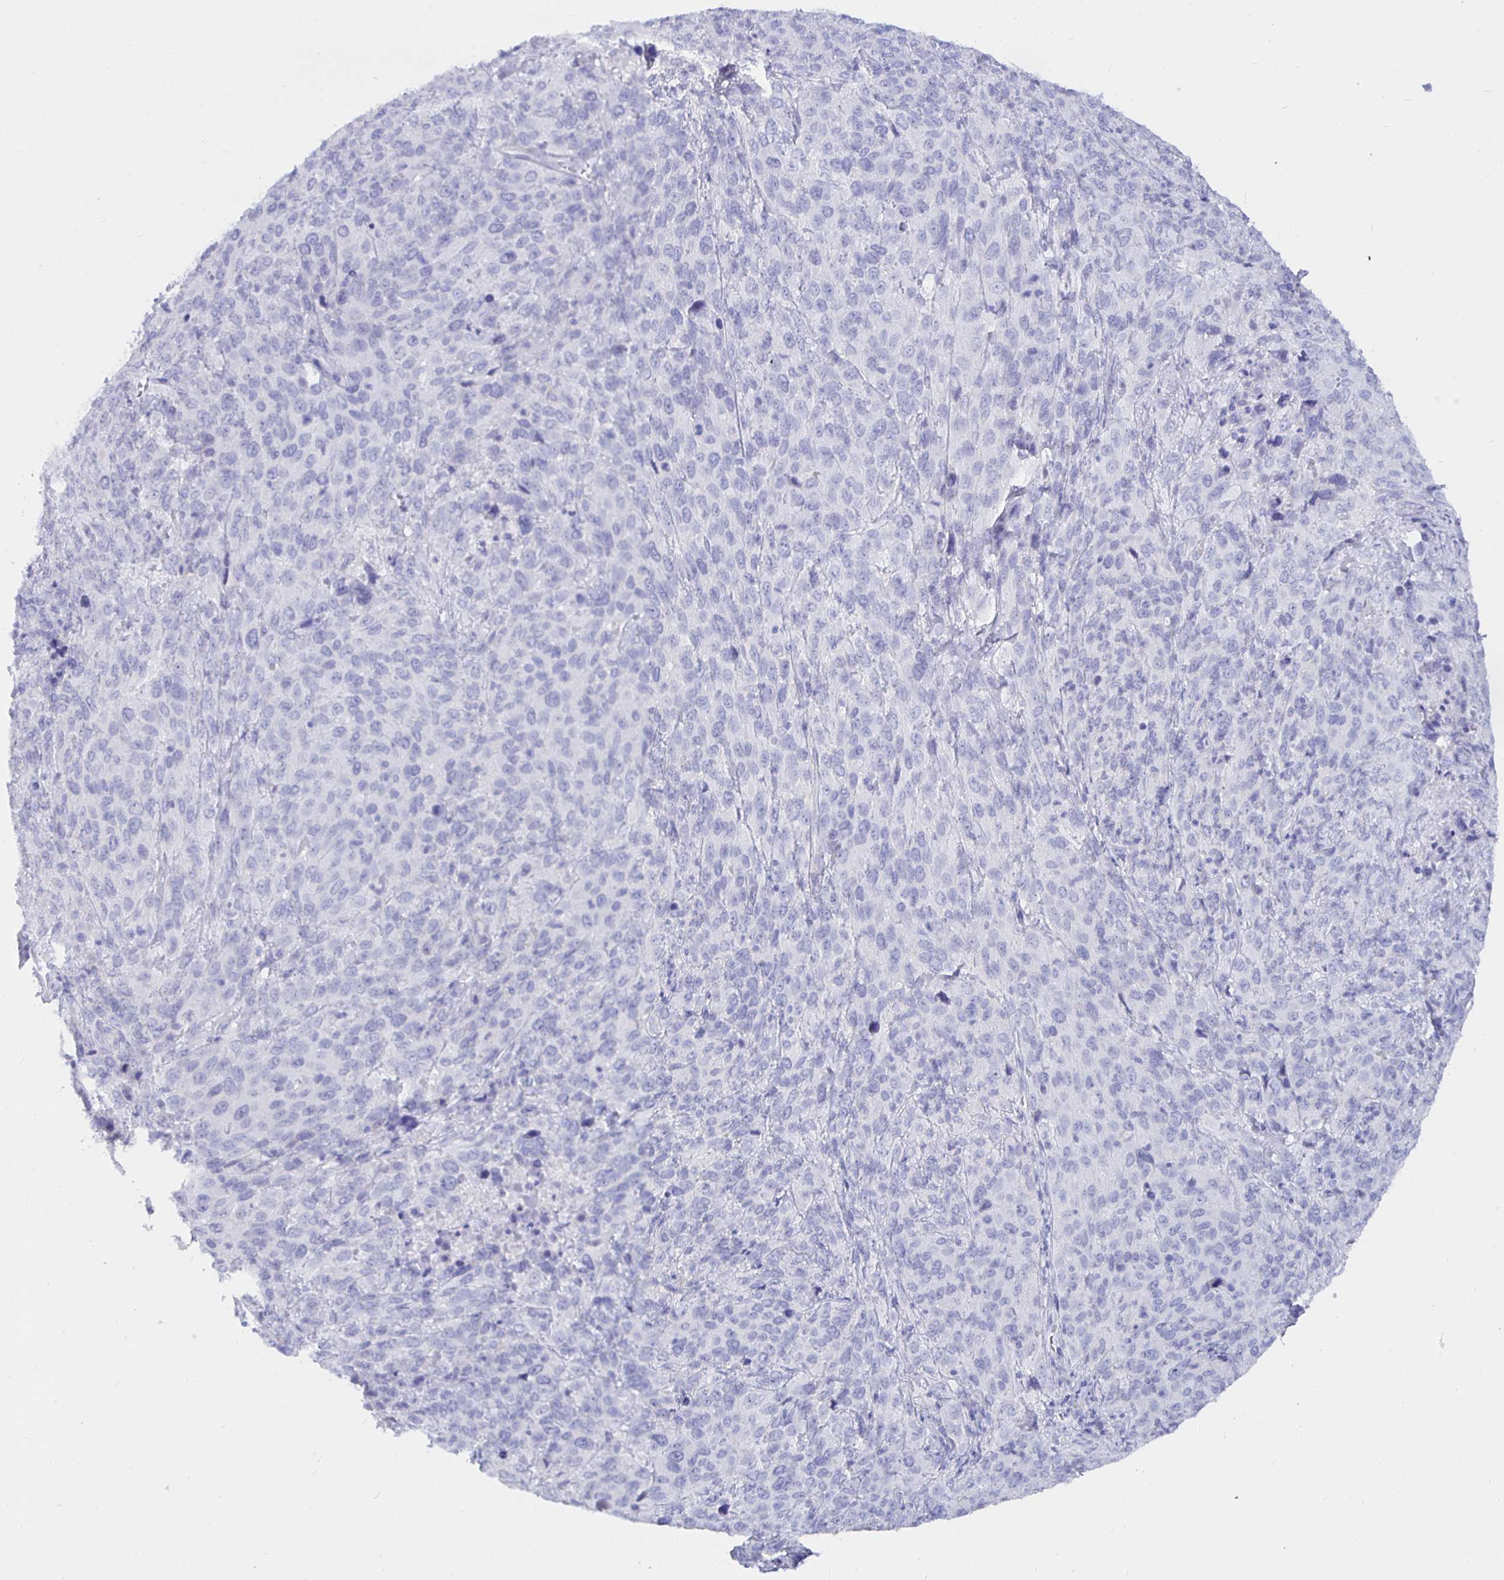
{"staining": {"intensity": "negative", "quantity": "none", "location": "none"}, "tissue": "cervical cancer", "cell_type": "Tumor cells", "image_type": "cancer", "snomed": [{"axis": "morphology", "description": "Squamous cell carcinoma, NOS"}, {"axis": "topography", "description": "Cervix"}], "caption": "A high-resolution micrograph shows immunohistochemistry staining of squamous cell carcinoma (cervical), which demonstrates no significant positivity in tumor cells. Brightfield microscopy of immunohistochemistry stained with DAB (3,3'-diaminobenzidine) (brown) and hematoxylin (blue), captured at high magnification.", "gene": "UMOD", "patient": {"sex": "female", "age": 51}}